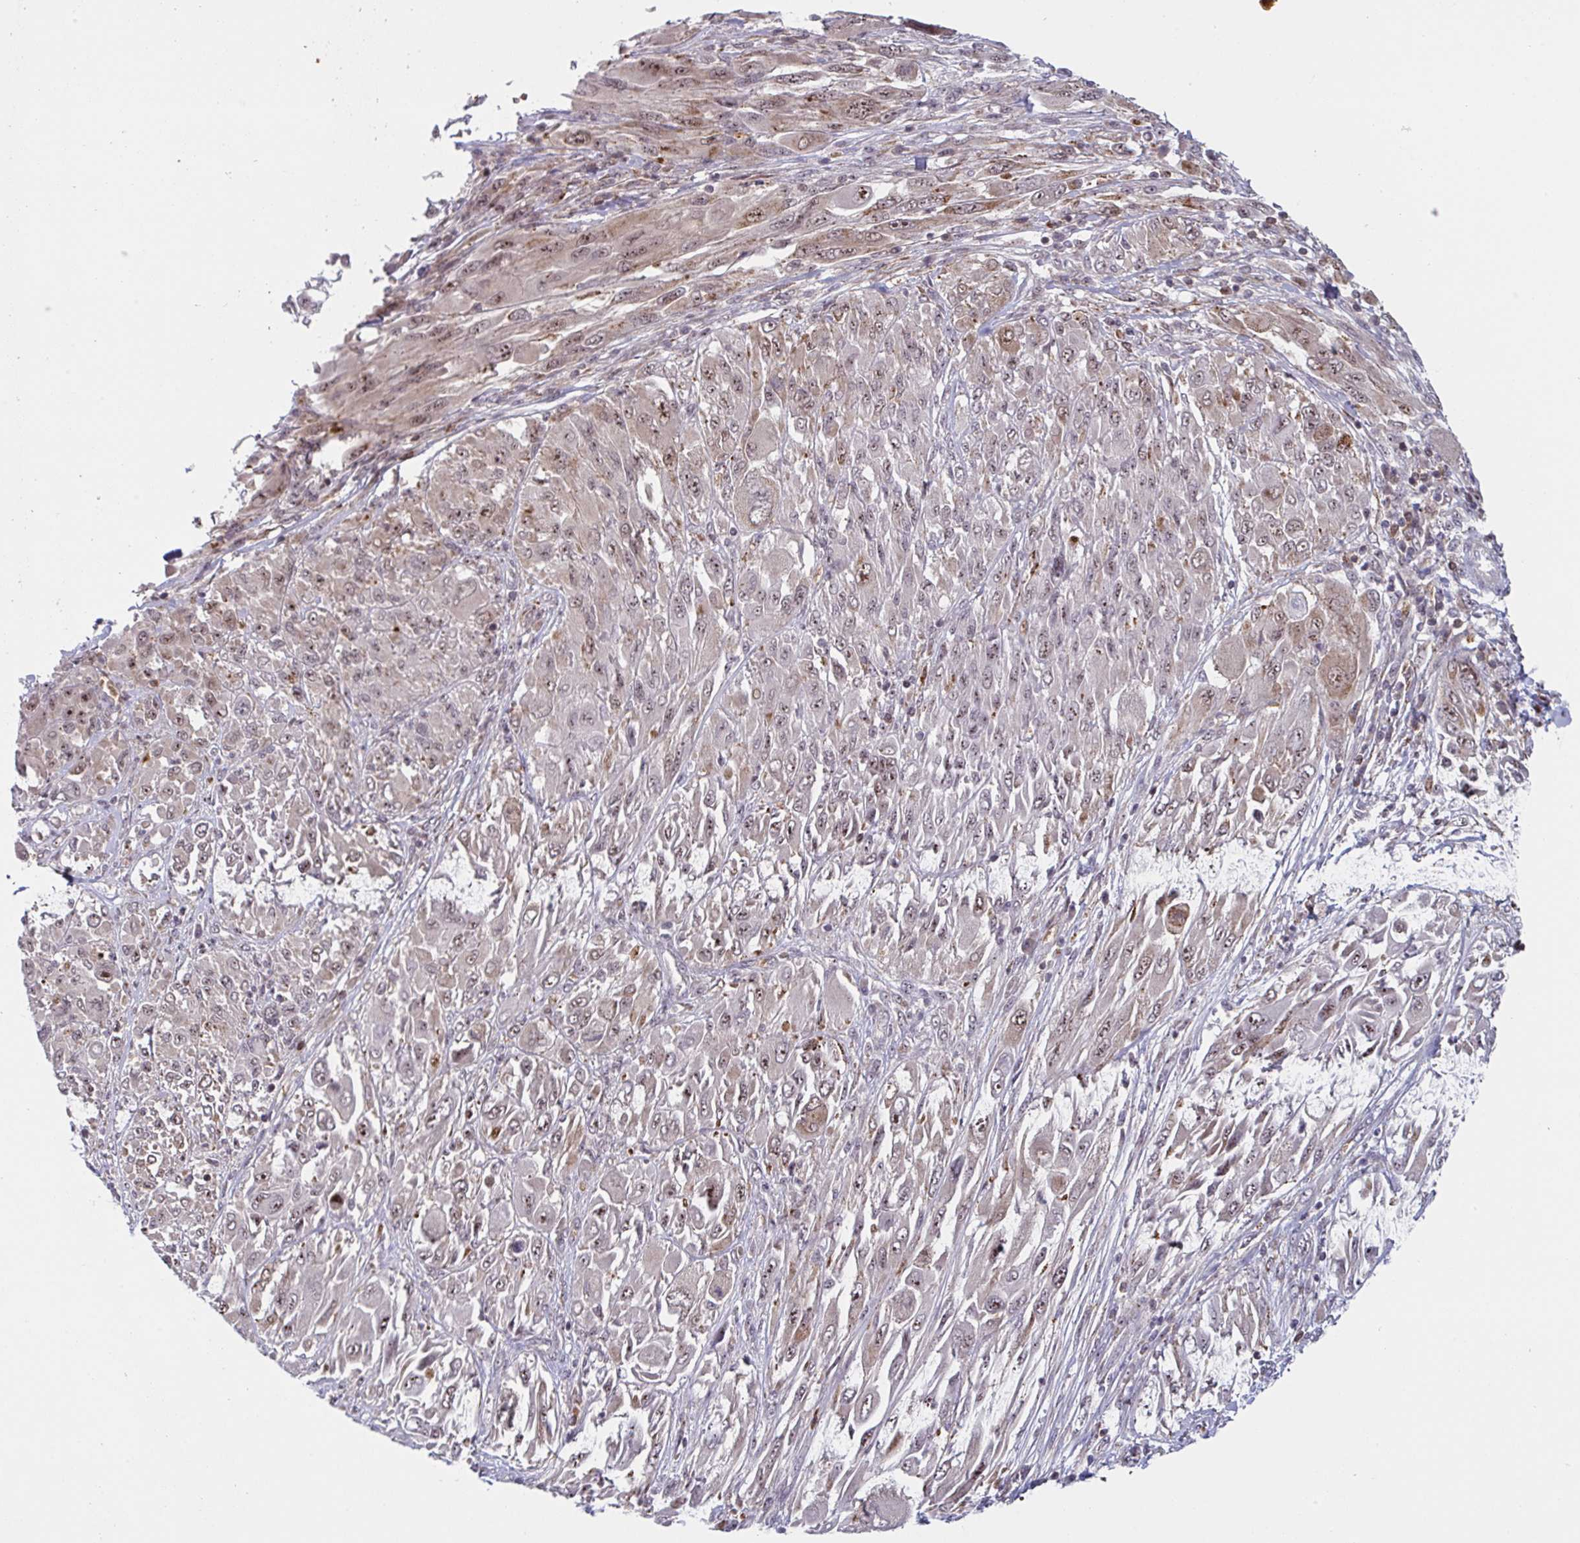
{"staining": {"intensity": "moderate", "quantity": ">75%", "location": "nuclear"}, "tissue": "melanoma", "cell_type": "Tumor cells", "image_type": "cancer", "snomed": [{"axis": "morphology", "description": "Malignant melanoma, NOS"}, {"axis": "topography", "description": "Skin"}], "caption": "Melanoma stained with immunohistochemistry (IHC) demonstrates moderate nuclear positivity in about >75% of tumor cells.", "gene": "NLRP13", "patient": {"sex": "female", "age": 91}}